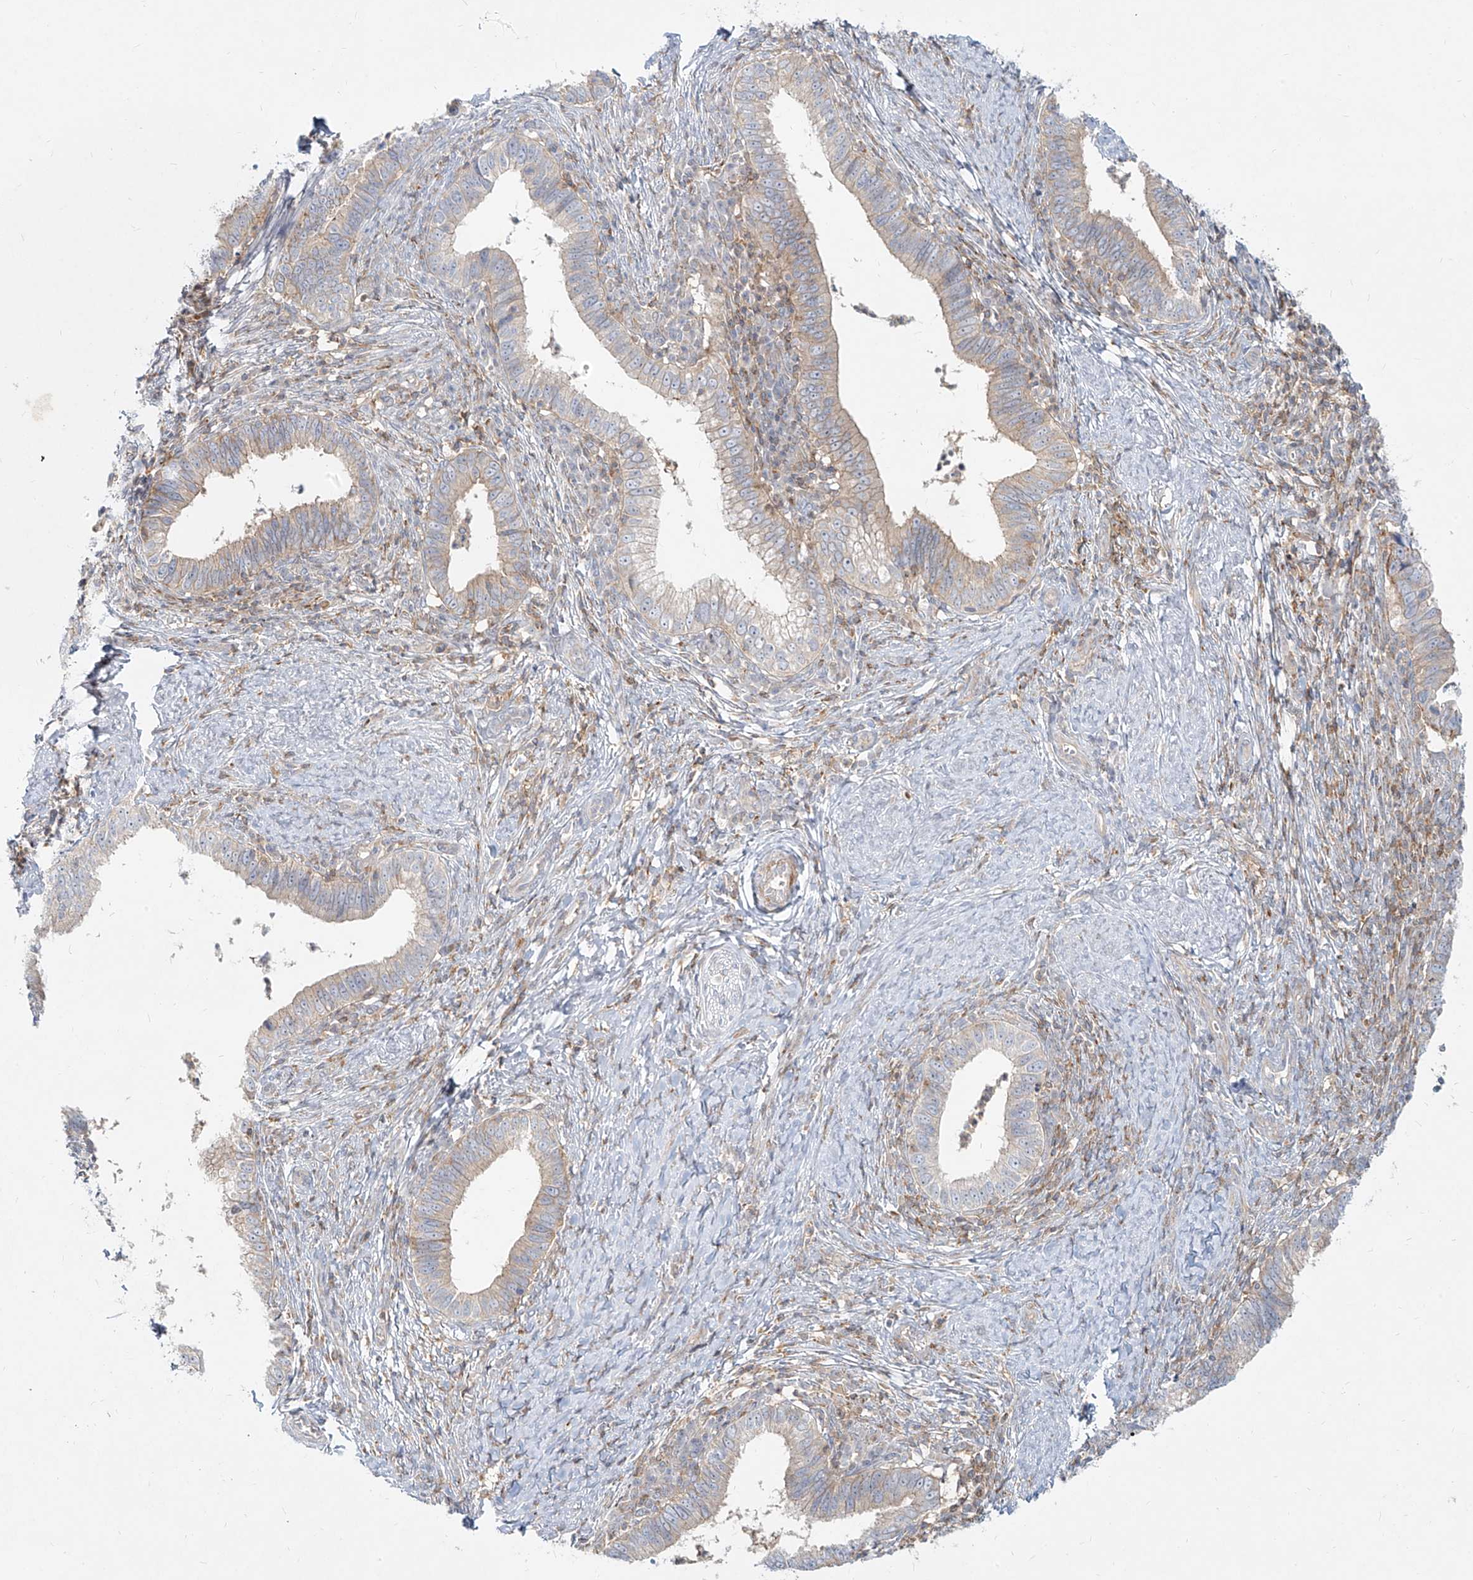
{"staining": {"intensity": "weak", "quantity": "<25%", "location": "cytoplasmic/membranous"}, "tissue": "cervical cancer", "cell_type": "Tumor cells", "image_type": "cancer", "snomed": [{"axis": "morphology", "description": "Adenocarcinoma, NOS"}, {"axis": "topography", "description": "Cervix"}], "caption": "An image of human cervical cancer is negative for staining in tumor cells.", "gene": "SLC2A12", "patient": {"sex": "female", "age": 36}}